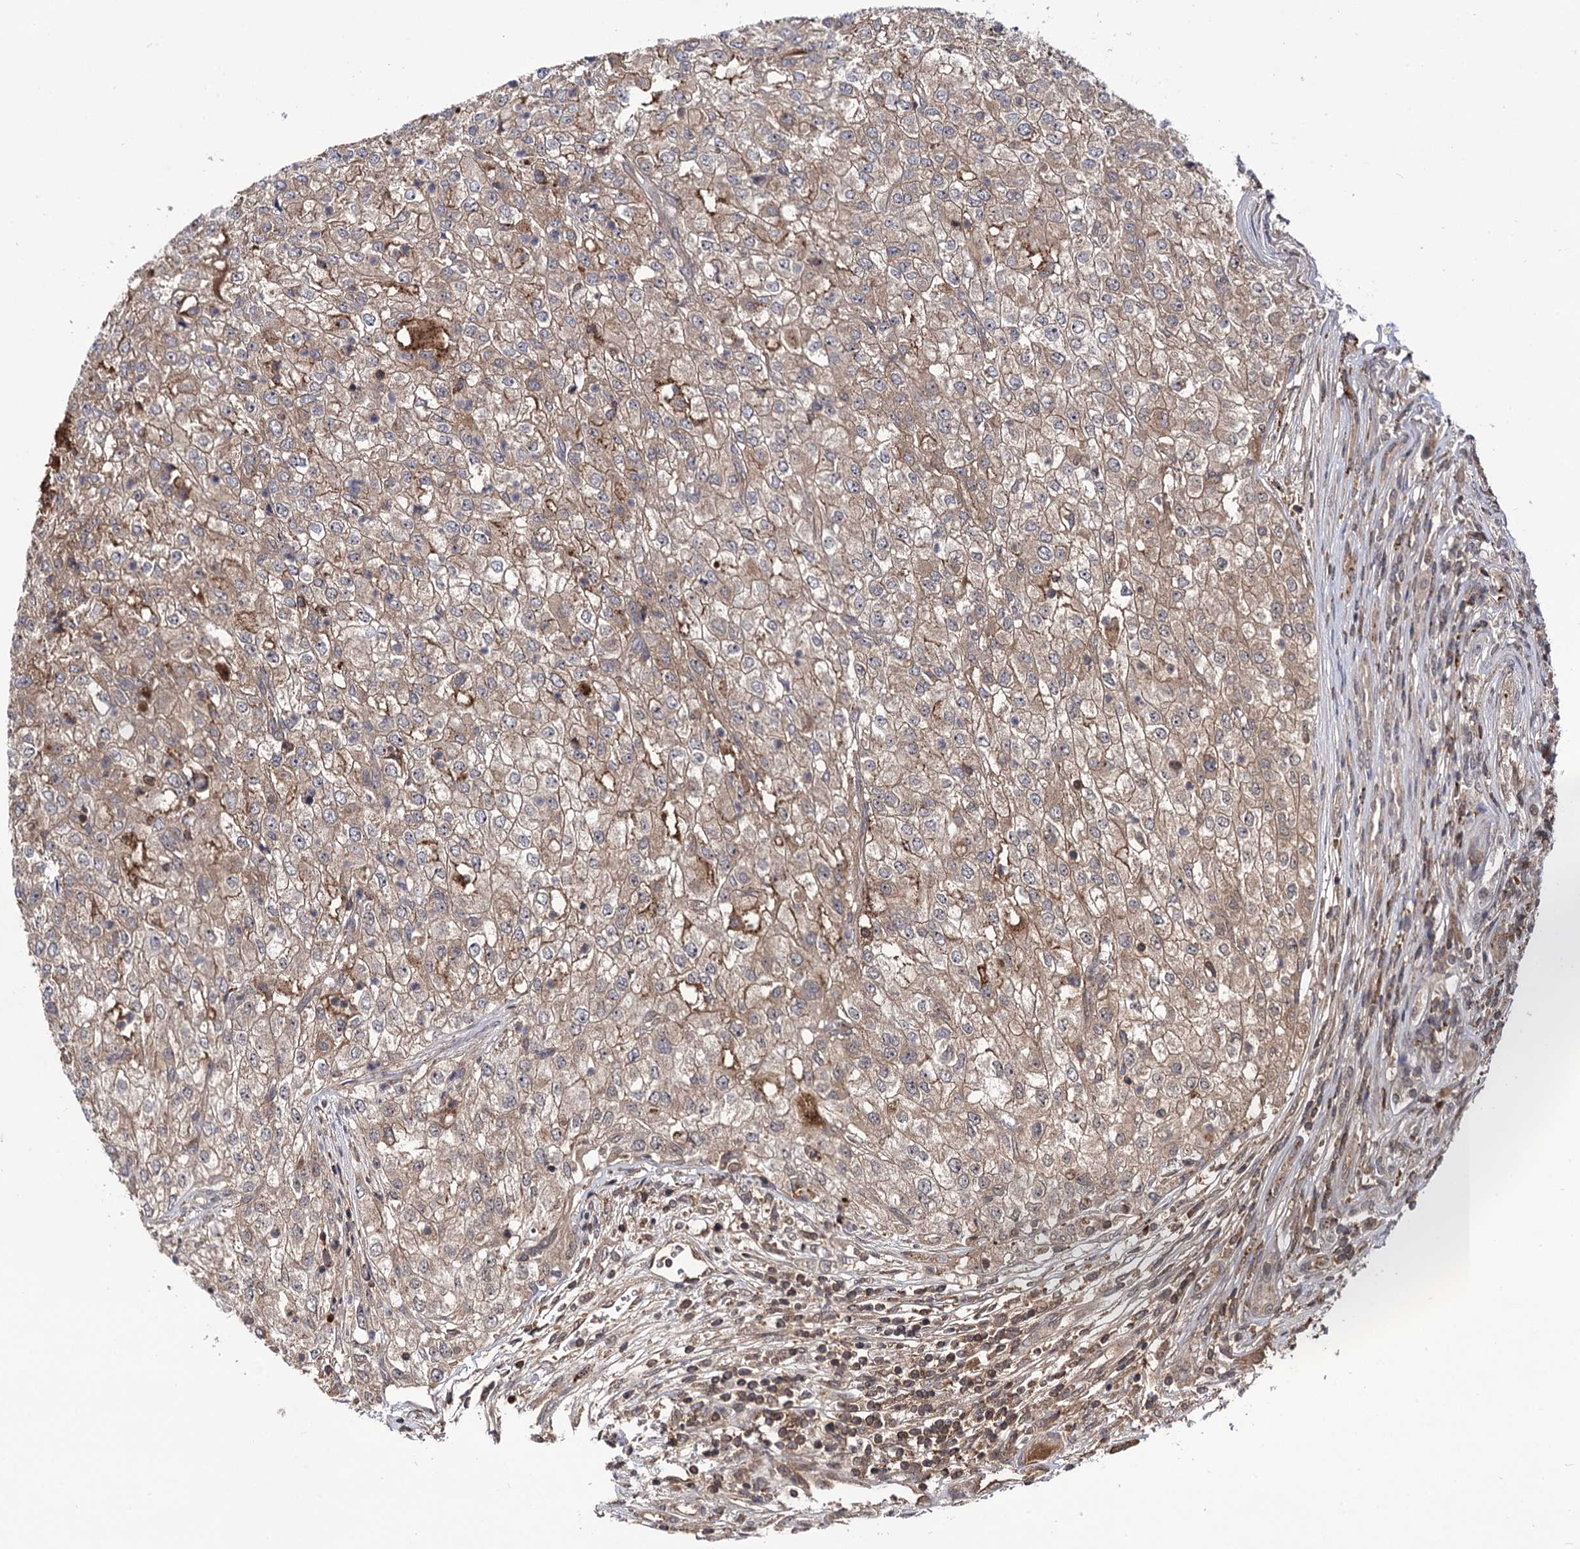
{"staining": {"intensity": "moderate", "quantity": ">75%", "location": "cytoplasmic/membranous"}, "tissue": "renal cancer", "cell_type": "Tumor cells", "image_type": "cancer", "snomed": [{"axis": "morphology", "description": "Adenocarcinoma, NOS"}, {"axis": "topography", "description": "Kidney"}], "caption": "A brown stain shows moderate cytoplasmic/membranous expression of a protein in human renal cancer (adenocarcinoma) tumor cells.", "gene": "MICAL2", "patient": {"sex": "female", "age": 54}}